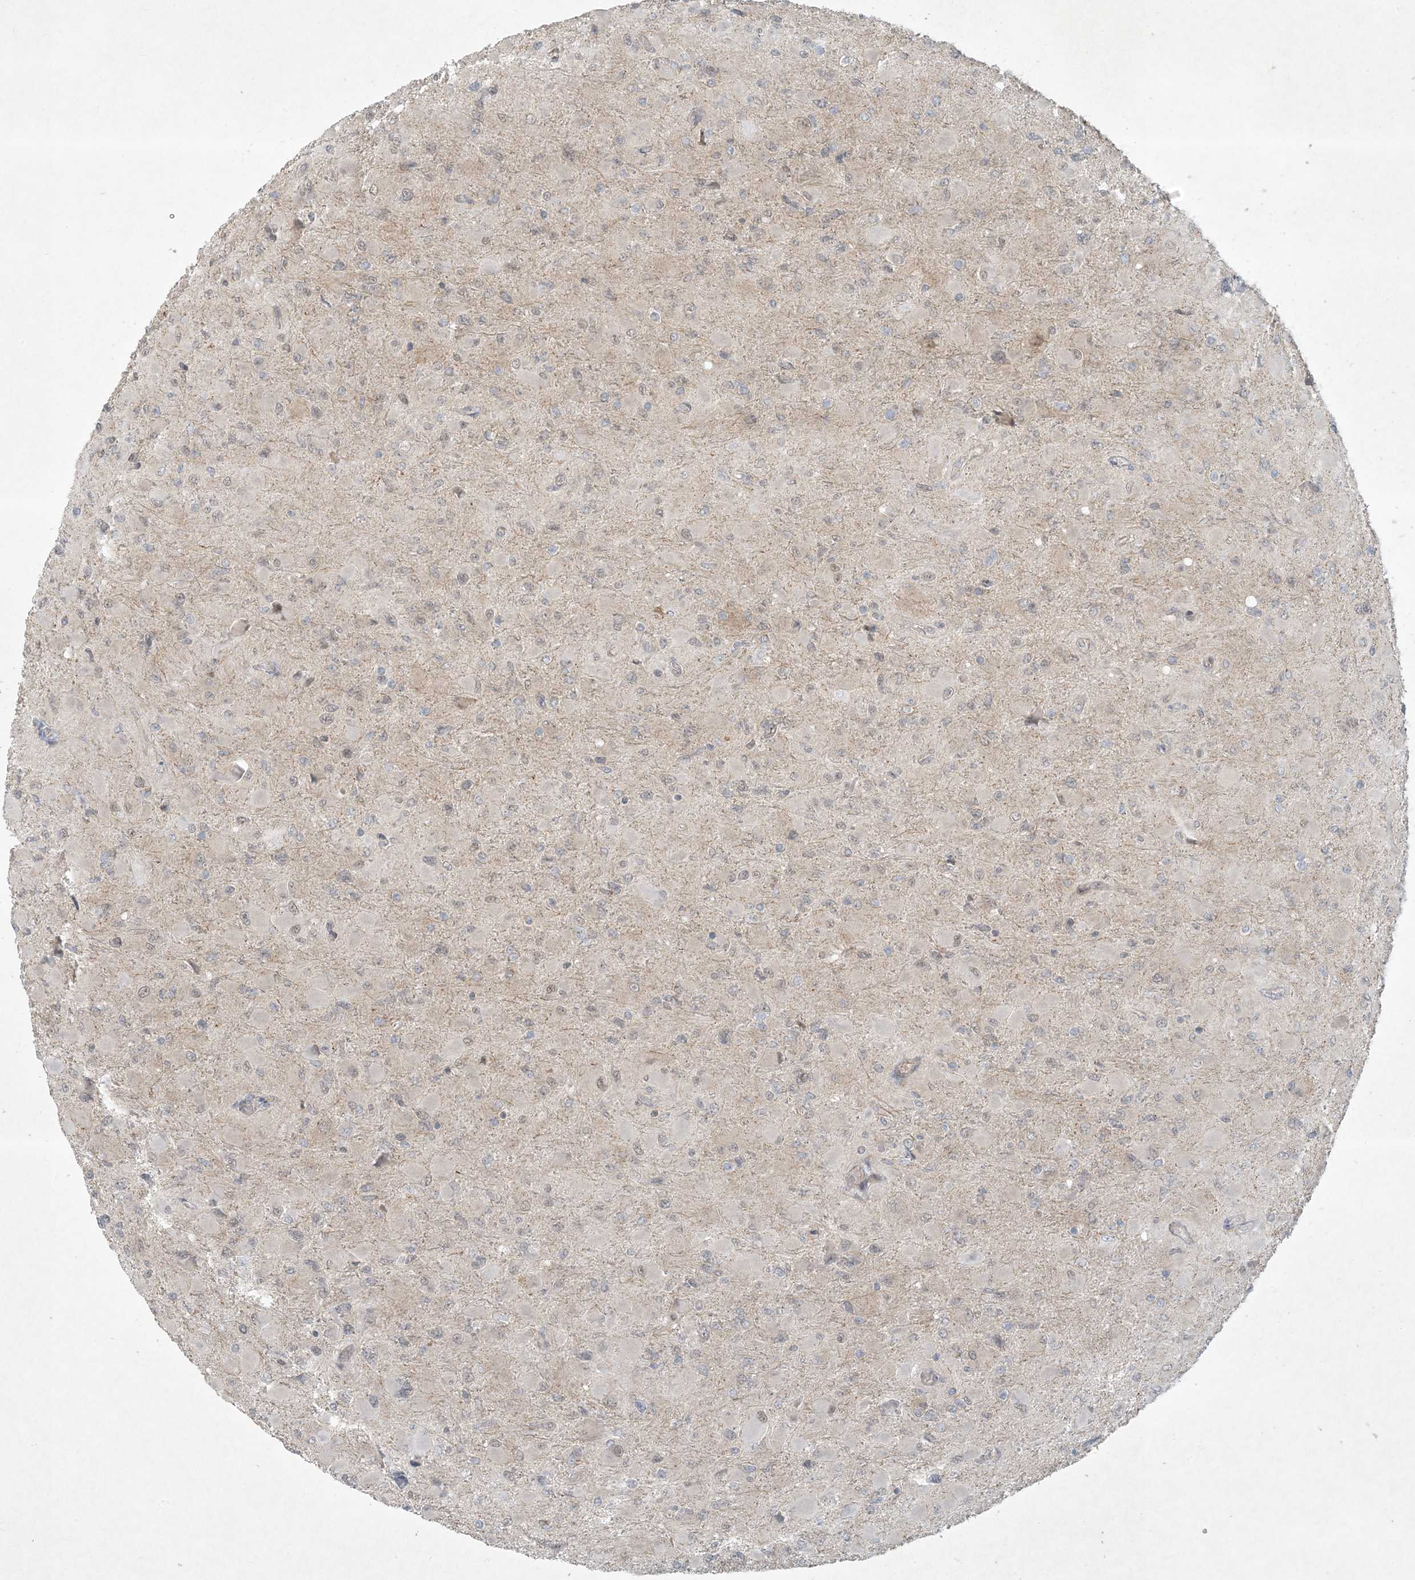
{"staining": {"intensity": "negative", "quantity": "none", "location": "none"}, "tissue": "glioma", "cell_type": "Tumor cells", "image_type": "cancer", "snomed": [{"axis": "morphology", "description": "Glioma, malignant, High grade"}, {"axis": "topography", "description": "Cerebral cortex"}], "caption": "This is a histopathology image of immunohistochemistry staining of glioma, which shows no expression in tumor cells.", "gene": "BCORL1", "patient": {"sex": "female", "age": 36}}